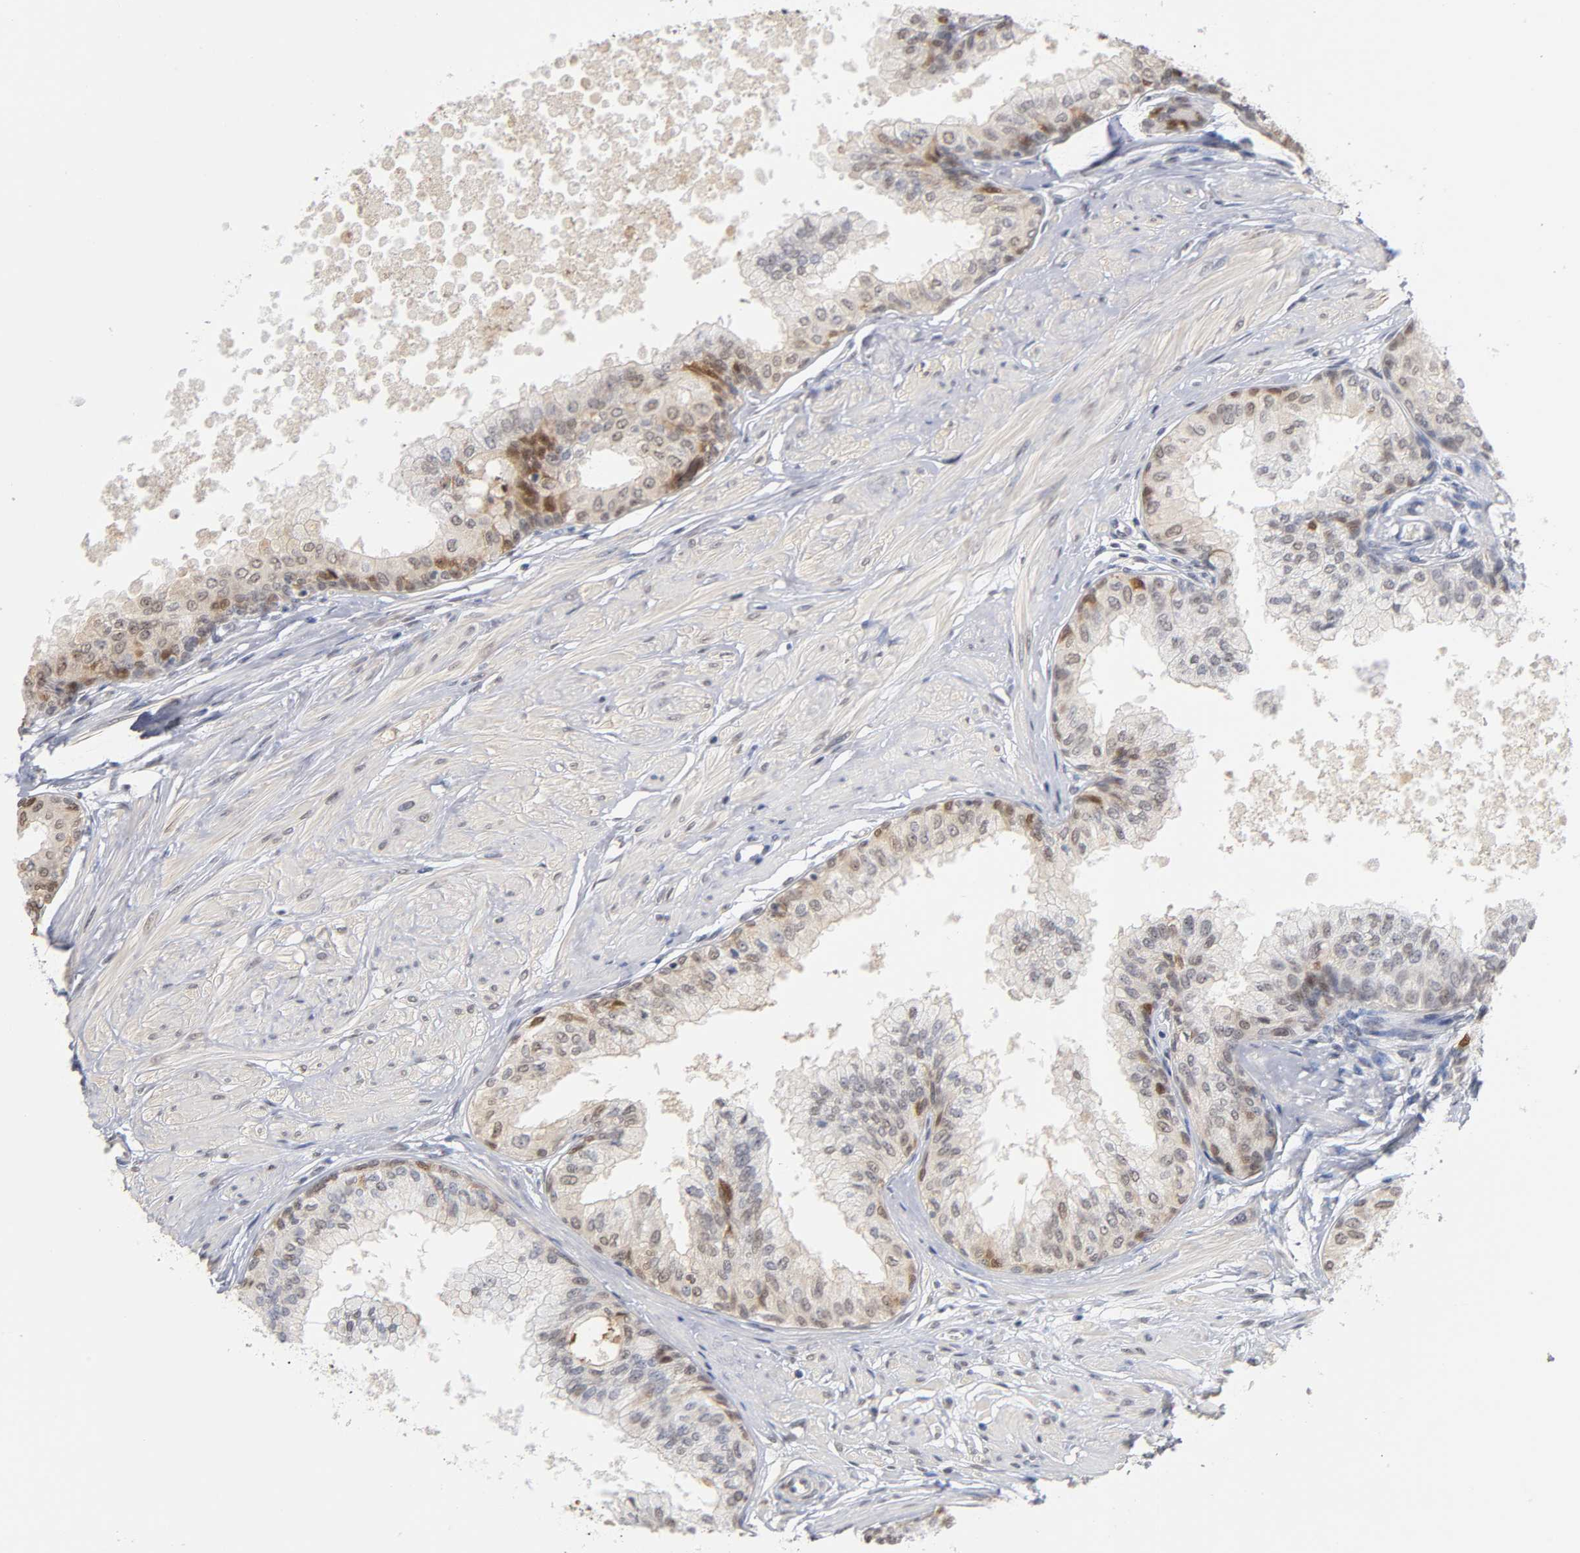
{"staining": {"intensity": "moderate", "quantity": "<25%", "location": "nuclear"}, "tissue": "prostate", "cell_type": "Glandular cells", "image_type": "normal", "snomed": [{"axis": "morphology", "description": "Normal tissue, NOS"}, {"axis": "topography", "description": "Prostate"}, {"axis": "topography", "description": "Seminal veicle"}], "caption": "IHC (DAB) staining of normal human prostate displays moderate nuclear protein staining in approximately <25% of glandular cells.", "gene": "CRABP2", "patient": {"sex": "male", "age": 60}}